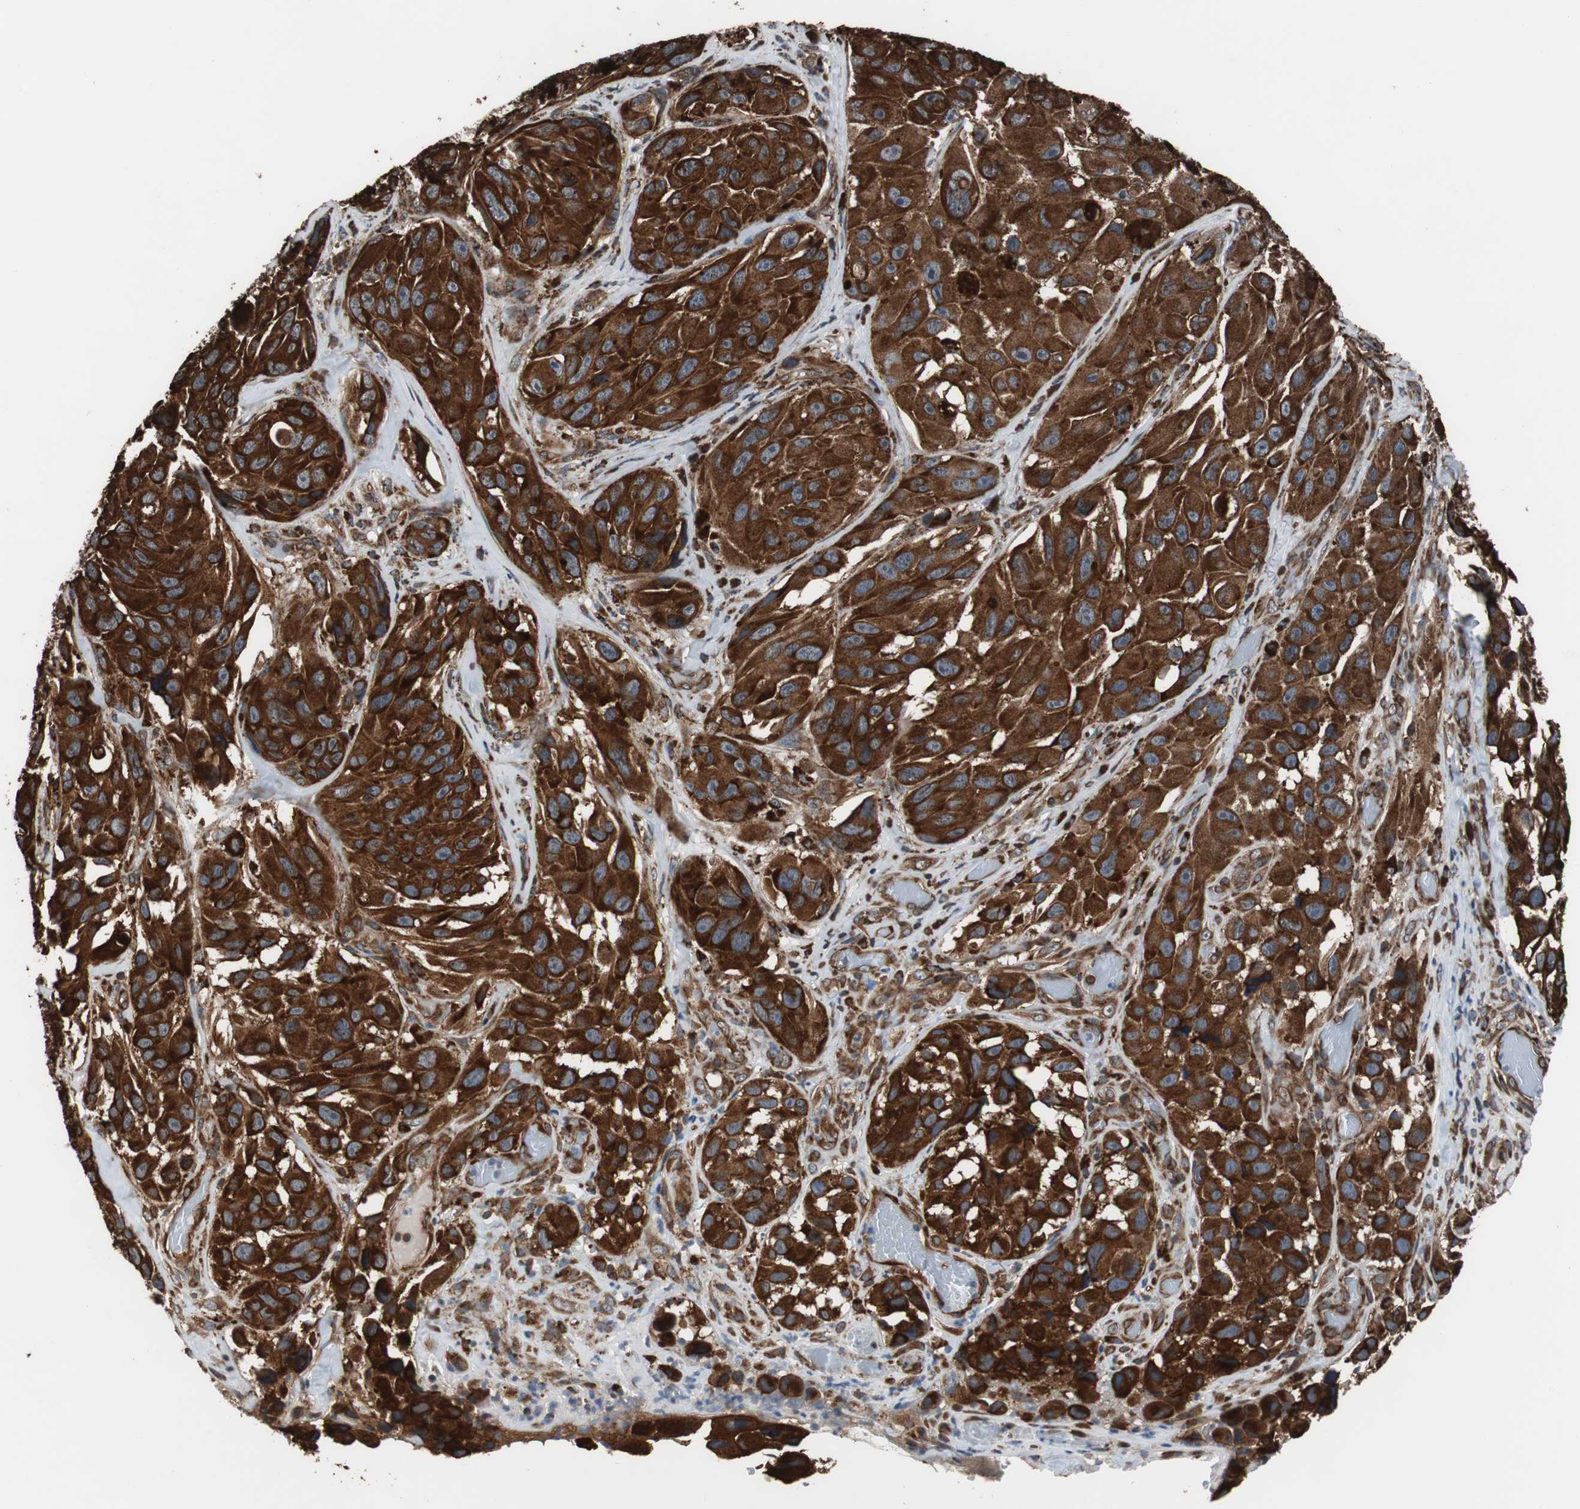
{"staining": {"intensity": "strong", "quantity": ">75%", "location": "cytoplasmic/membranous"}, "tissue": "melanoma", "cell_type": "Tumor cells", "image_type": "cancer", "snomed": [{"axis": "morphology", "description": "Malignant melanoma, NOS"}, {"axis": "topography", "description": "Skin"}], "caption": "About >75% of tumor cells in melanoma reveal strong cytoplasmic/membranous protein expression as visualized by brown immunohistochemical staining.", "gene": "USP10", "patient": {"sex": "female", "age": 73}}